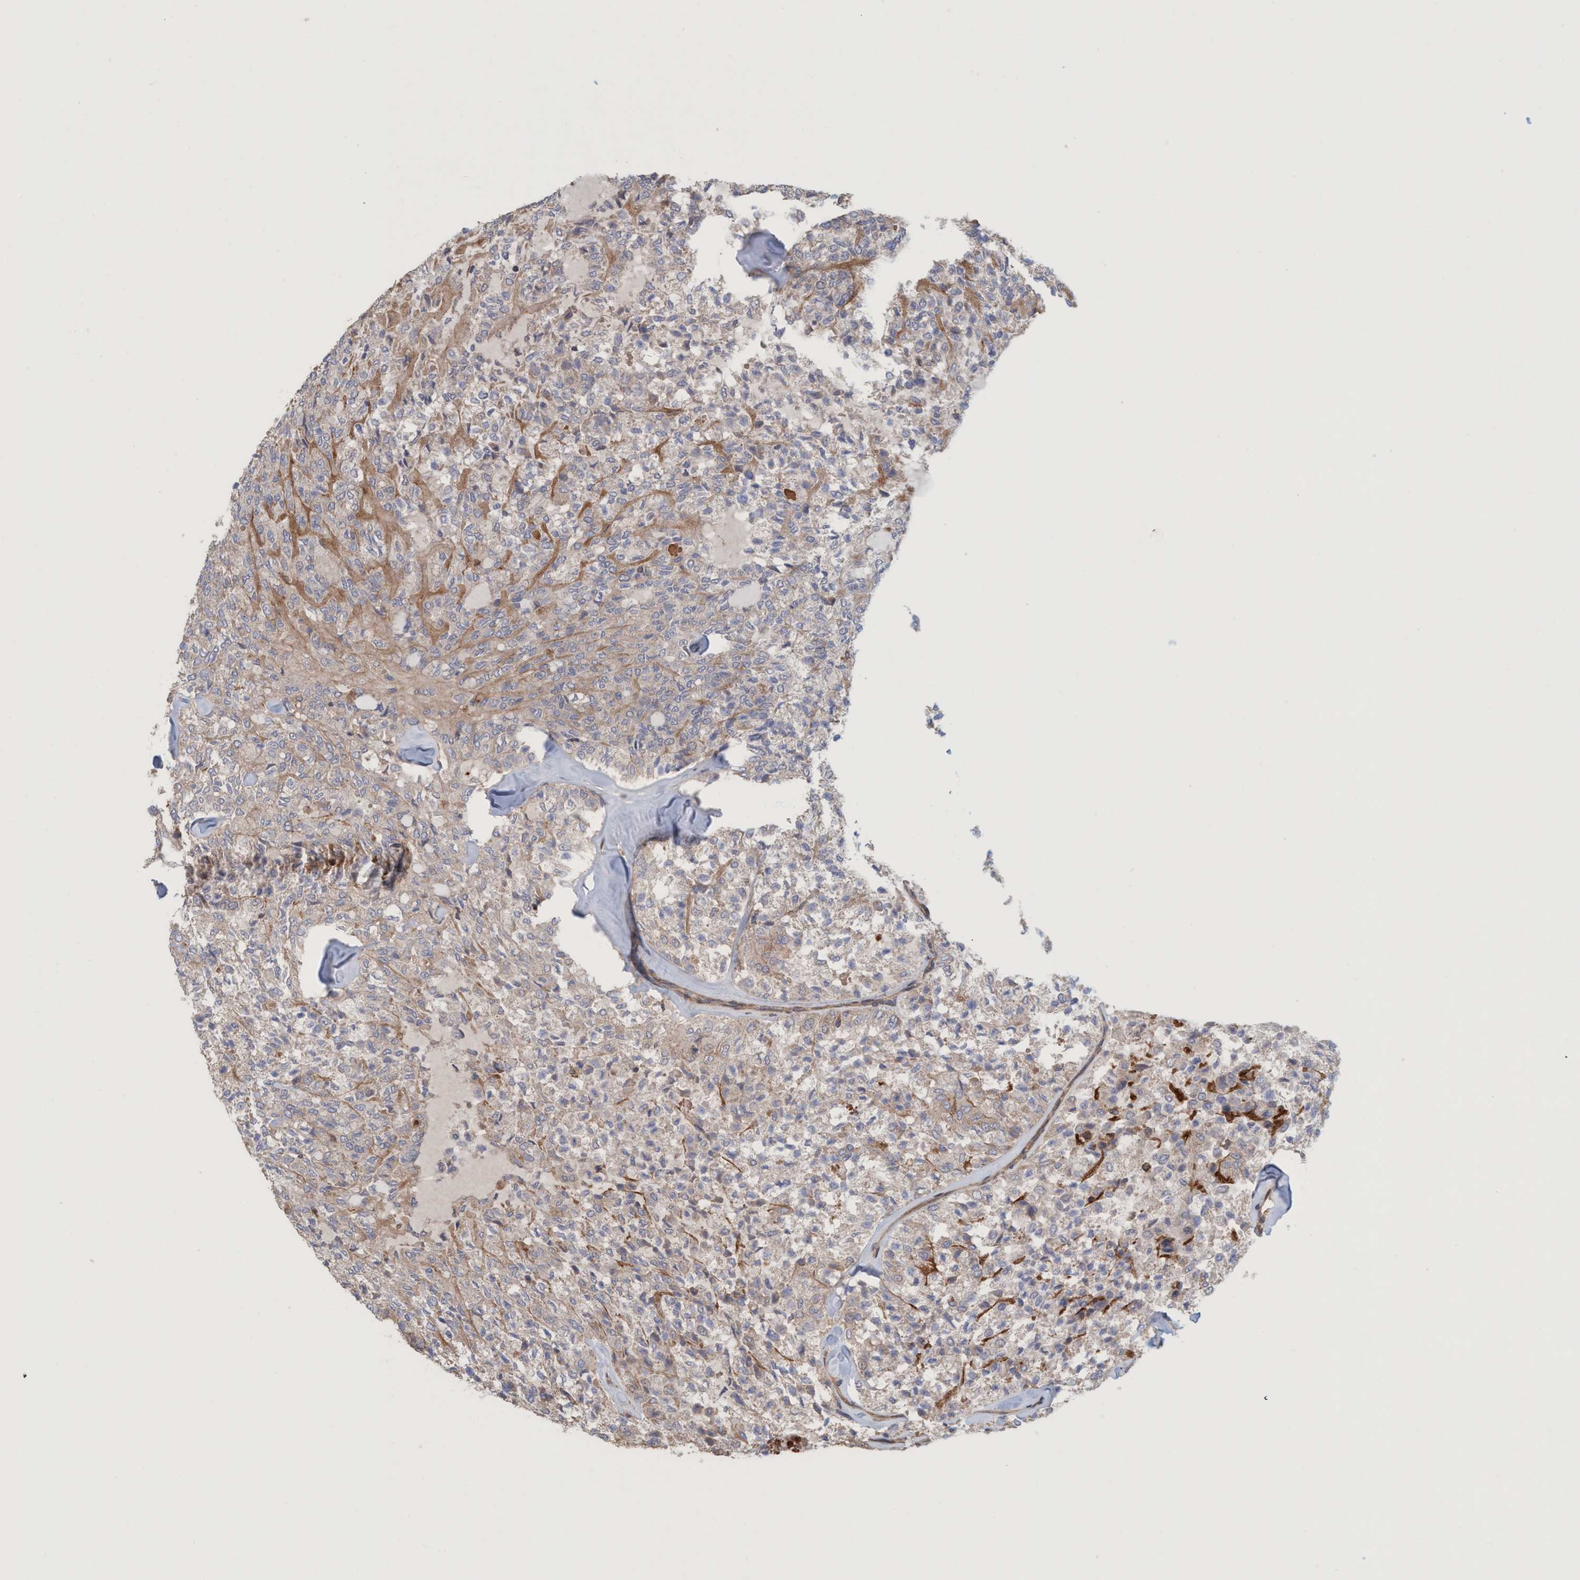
{"staining": {"intensity": "weak", "quantity": ">75%", "location": "cytoplasmic/membranous"}, "tissue": "thyroid cancer", "cell_type": "Tumor cells", "image_type": "cancer", "snomed": [{"axis": "morphology", "description": "Follicular adenoma carcinoma, NOS"}, {"axis": "topography", "description": "Thyroid gland"}], "caption": "A histopathology image of human thyroid follicular adenoma carcinoma stained for a protein demonstrates weak cytoplasmic/membranous brown staining in tumor cells. The protein of interest is shown in brown color, while the nuclei are stained blue.", "gene": "SPECC1", "patient": {"sex": "male", "age": 75}}